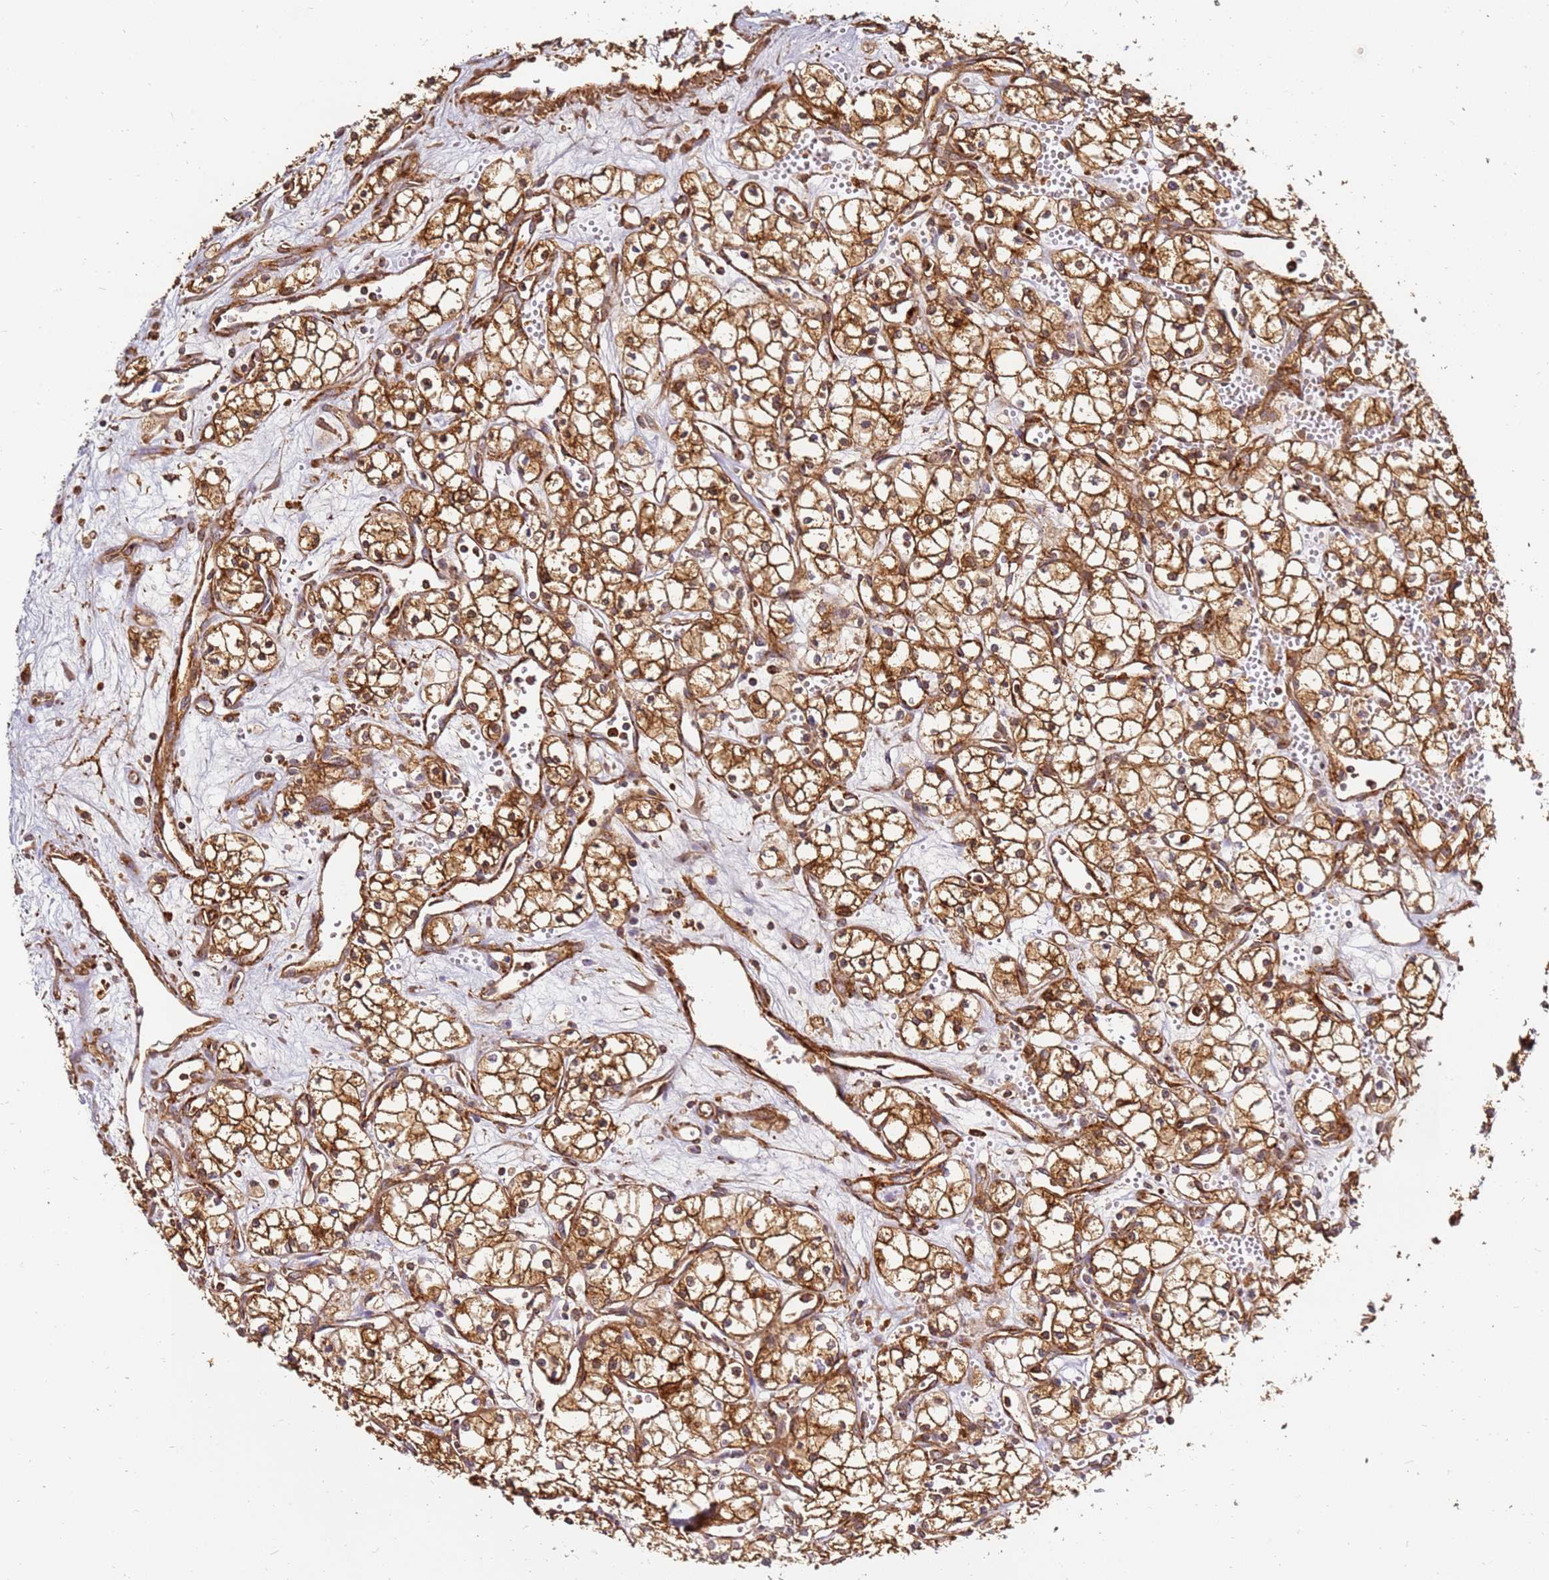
{"staining": {"intensity": "strong", "quantity": ">75%", "location": "cytoplasmic/membranous"}, "tissue": "renal cancer", "cell_type": "Tumor cells", "image_type": "cancer", "snomed": [{"axis": "morphology", "description": "Adenocarcinoma, NOS"}, {"axis": "topography", "description": "Kidney"}], "caption": "This is a micrograph of immunohistochemistry (IHC) staining of adenocarcinoma (renal), which shows strong staining in the cytoplasmic/membranous of tumor cells.", "gene": "DVL3", "patient": {"sex": "male", "age": 59}}